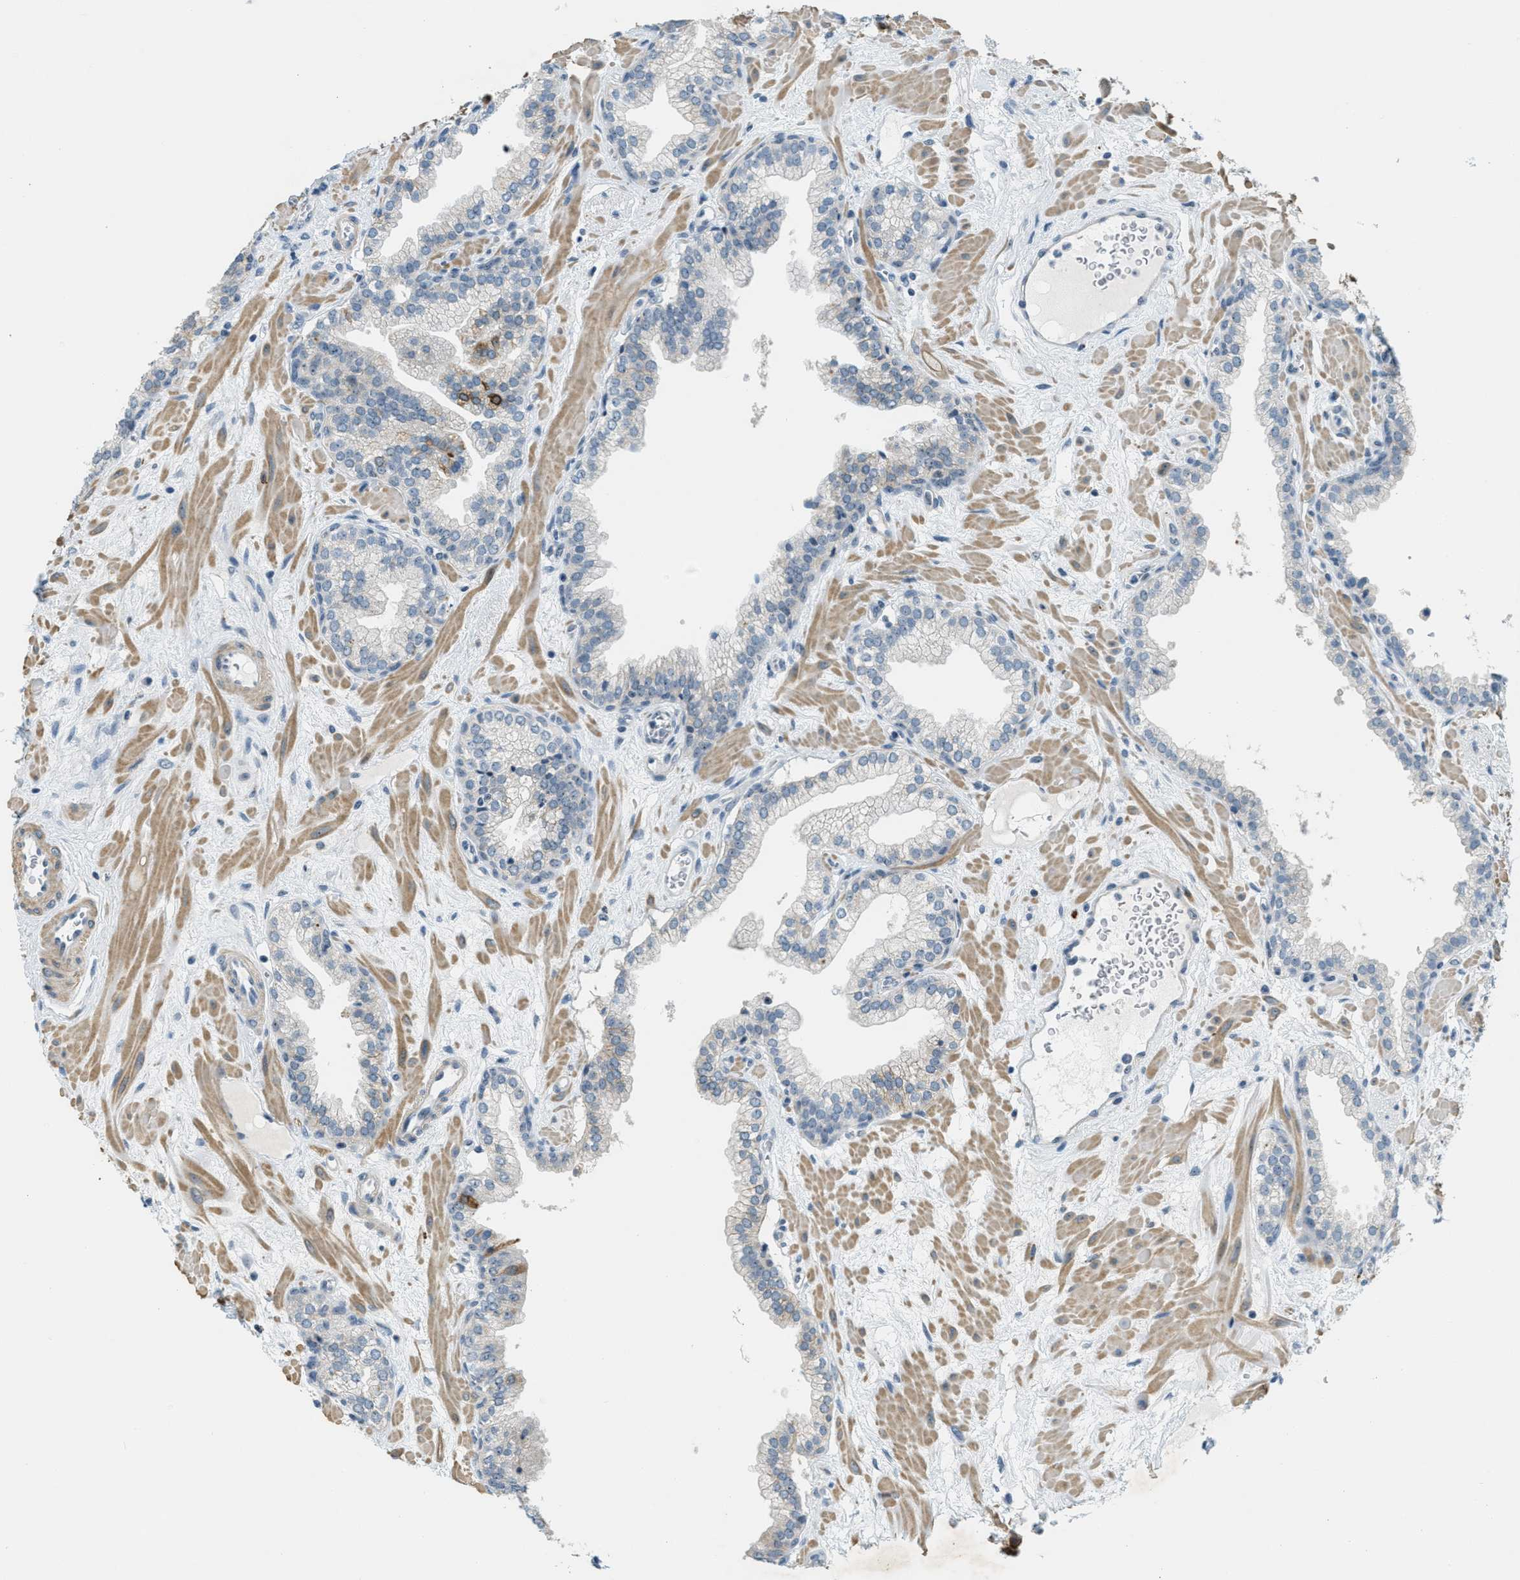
{"staining": {"intensity": "weak", "quantity": "<25%", "location": "nuclear"}, "tissue": "prostate", "cell_type": "Glandular cells", "image_type": "normal", "snomed": [{"axis": "morphology", "description": "Normal tissue, NOS"}, {"axis": "morphology", "description": "Urothelial carcinoma, Low grade"}, {"axis": "topography", "description": "Urinary bladder"}, {"axis": "topography", "description": "Prostate"}], "caption": "DAB (3,3'-diaminobenzidine) immunohistochemical staining of normal human prostate demonstrates no significant expression in glandular cells.", "gene": "DDX47", "patient": {"sex": "male", "age": 60}}